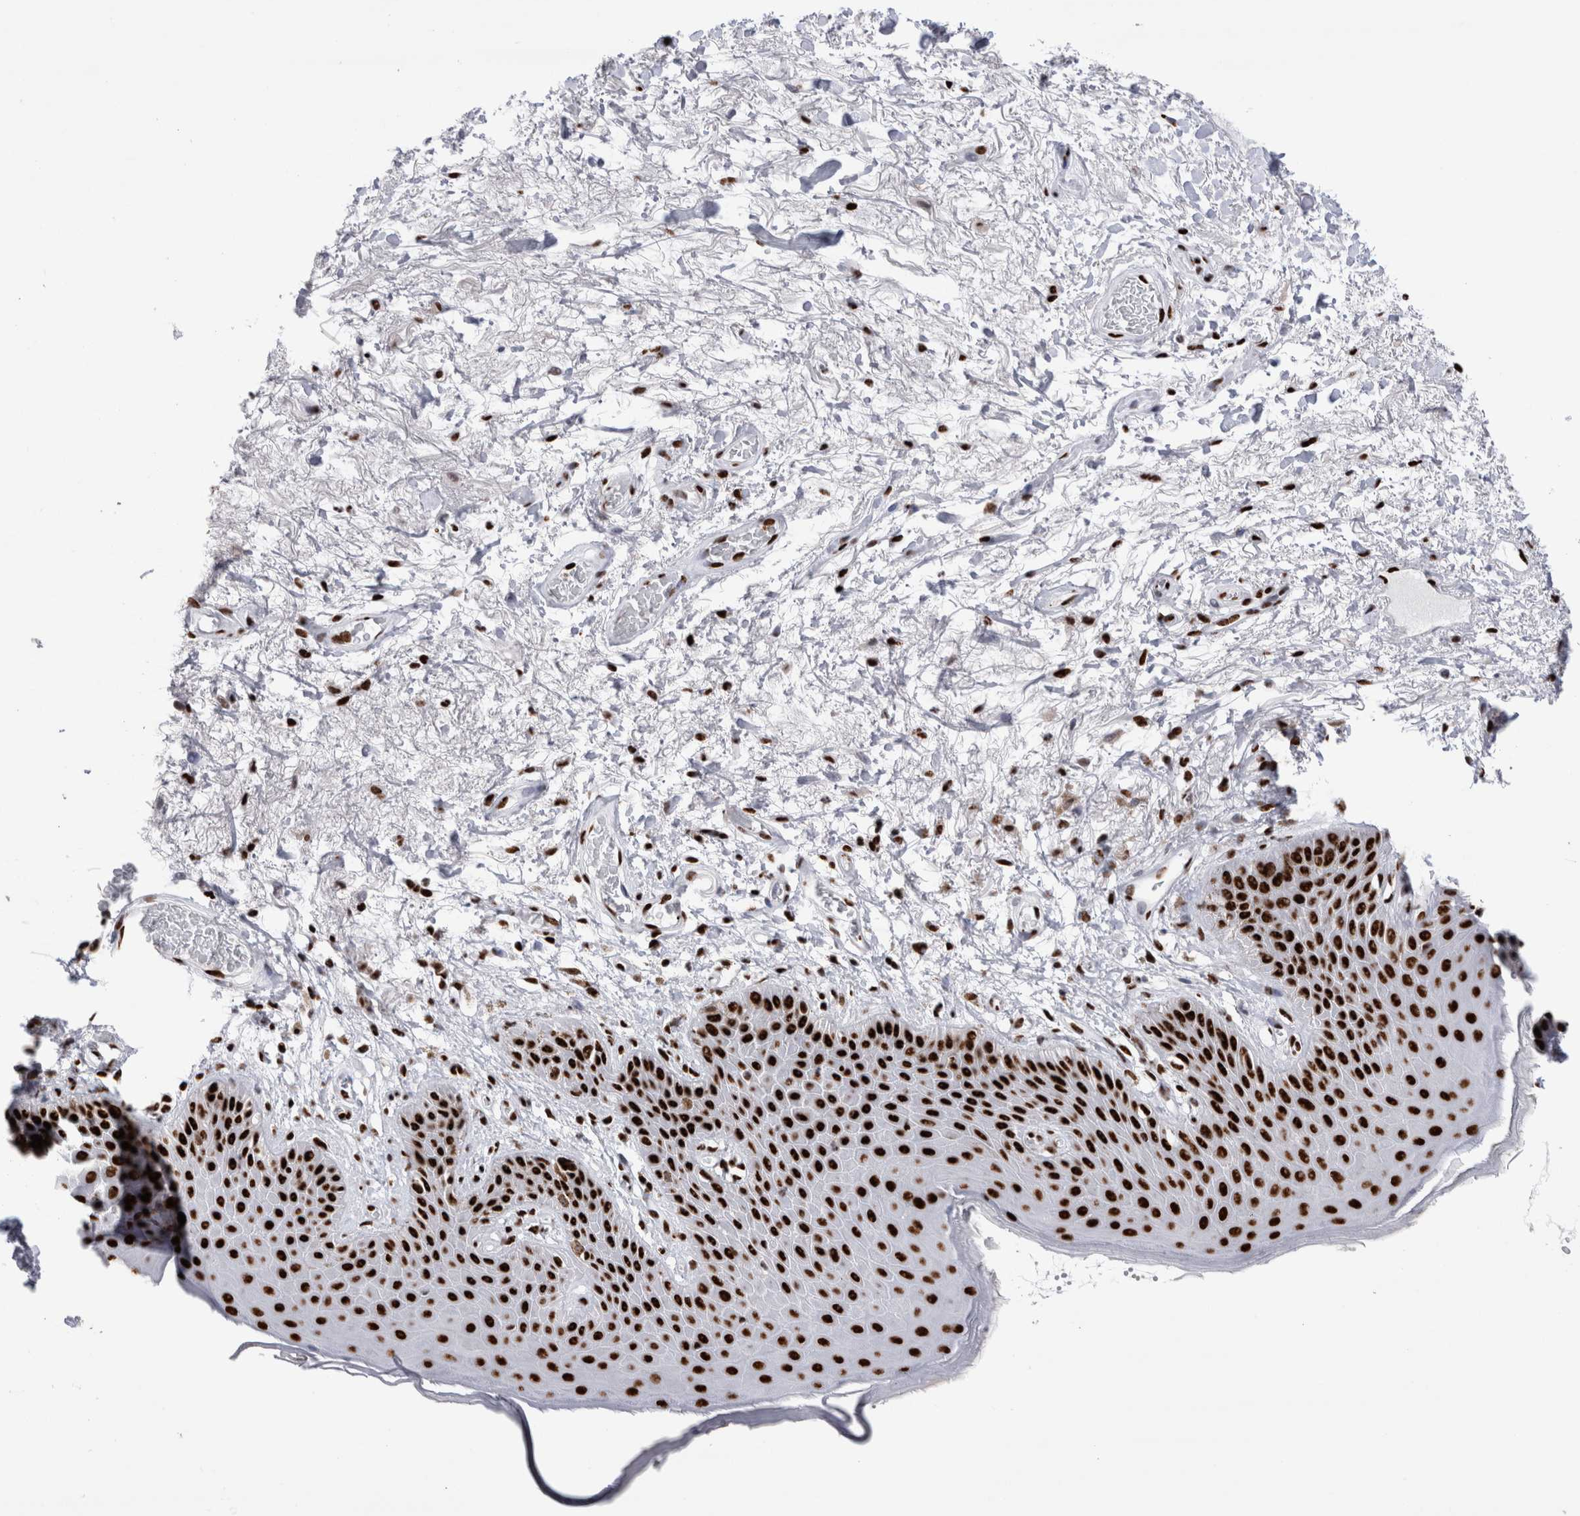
{"staining": {"intensity": "strong", "quantity": ">75%", "location": "nuclear"}, "tissue": "skin", "cell_type": "Epidermal cells", "image_type": "normal", "snomed": [{"axis": "morphology", "description": "Normal tissue, NOS"}, {"axis": "topography", "description": "Anal"}], "caption": "Protein staining reveals strong nuclear staining in about >75% of epidermal cells in benign skin. Immunohistochemistry (ihc) stains the protein in brown and the nuclei are stained blue.", "gene": "RBM6", "patient": {"sex": "male", "age": 74}}